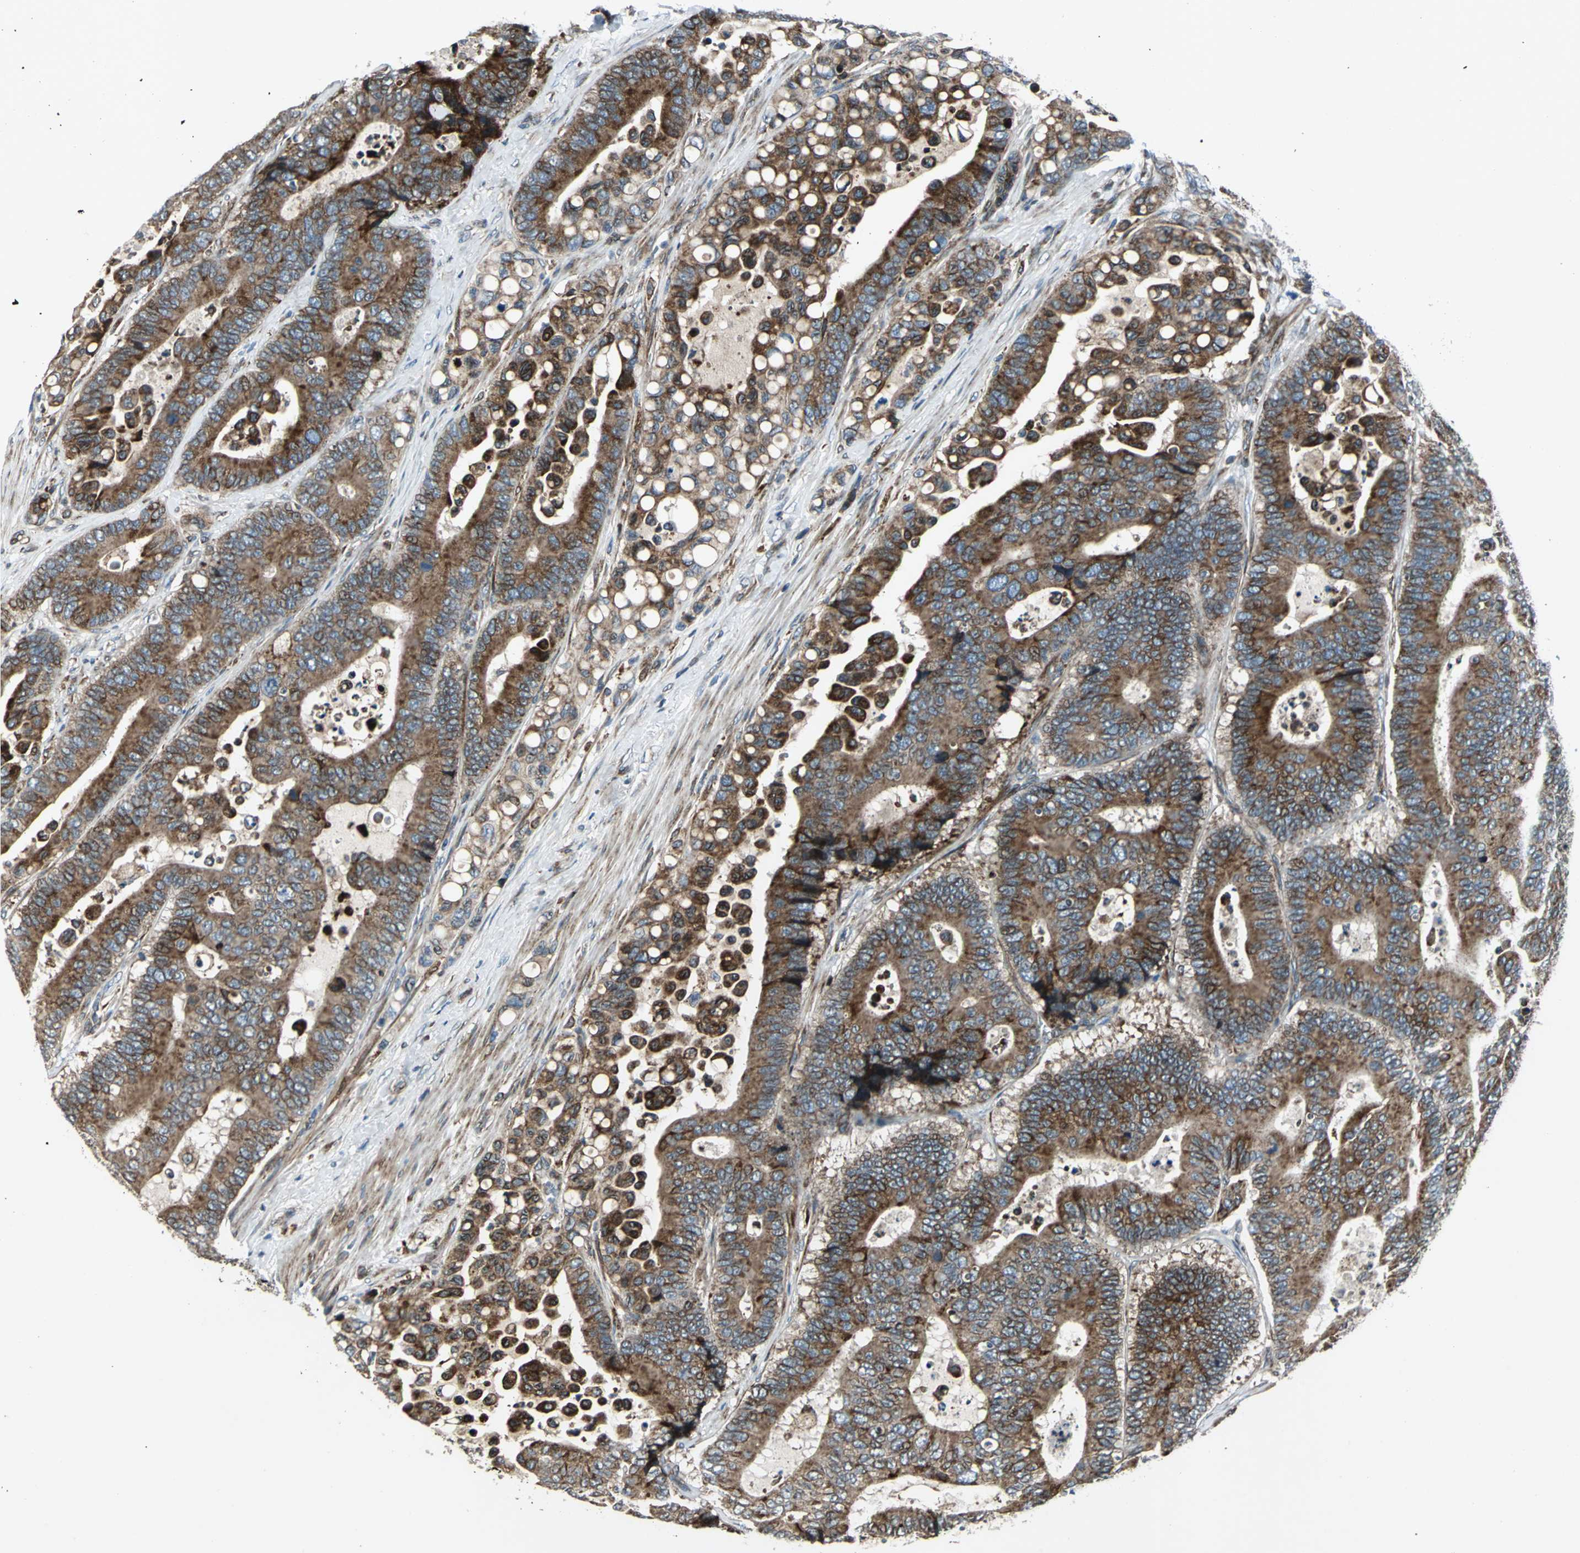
{"staining": {"intensity": "moderate", "quantity": ">75%", "location": "cytoplasmic/membranous"}, "tissue": "colorectal cancer", "cell_type": "Tumor cells", "image_type": "cancer", "snomed": [{"axis": "morphology", "description": "Normal tissue, NOS"}, {"axis": "morphology", "description": "Adenocarcinoma, NOS"}, {"axis": "topography", "description": "Colon"}], "caption": "There is medium levels of moderate cytoplasmic/membranous expression in tumor cells of colorectal cancer (adenocarcinoma), as demonstrated by immunohistochemical staining (brown color).", "gene": "HTATIP2", "patient": {"sex": "male", "age": 82}}